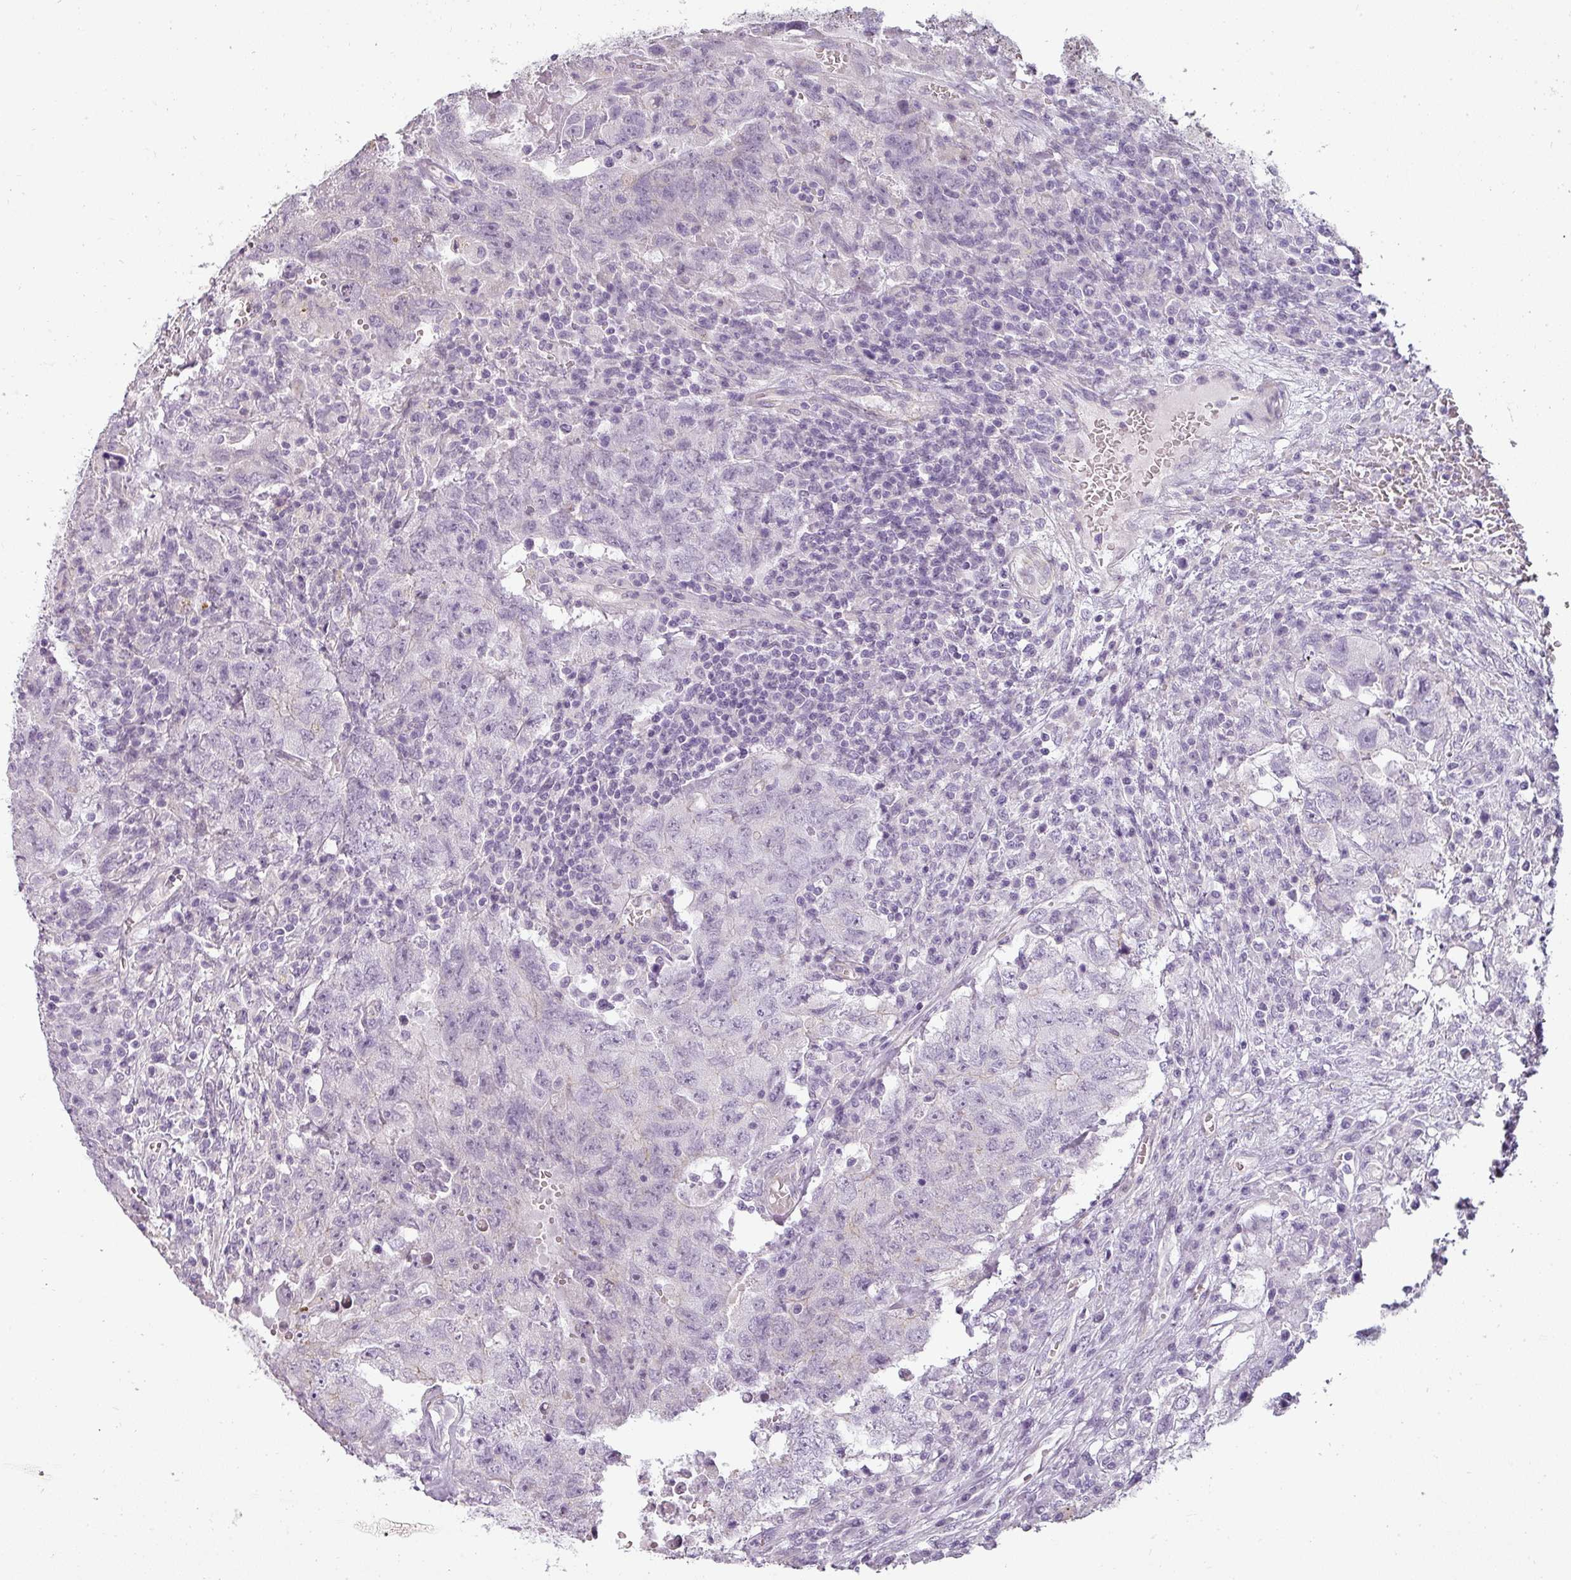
{"staining": {"intensity": "negative", "quantity": "none", "location": "none"}, "tissue": "testis cancer", "cell_type": "Tumor cells", "image_type": "cancer", "snomed": [{"axis": "morphology", "description": "Carcinoma, Embryonal, NOS"}, {"axis": "topography", "description": "Testis"}], "caption": "Histopathology image shows no protein staining in tumor cells of testis cancer (embryonal carcinoma) tissue. The staining is performed using DAB brown chromogen with nuclei counter-stained in using hematoxylin.", "gene": "ASB1", "patient": {"sex": "male", "age": 26}}